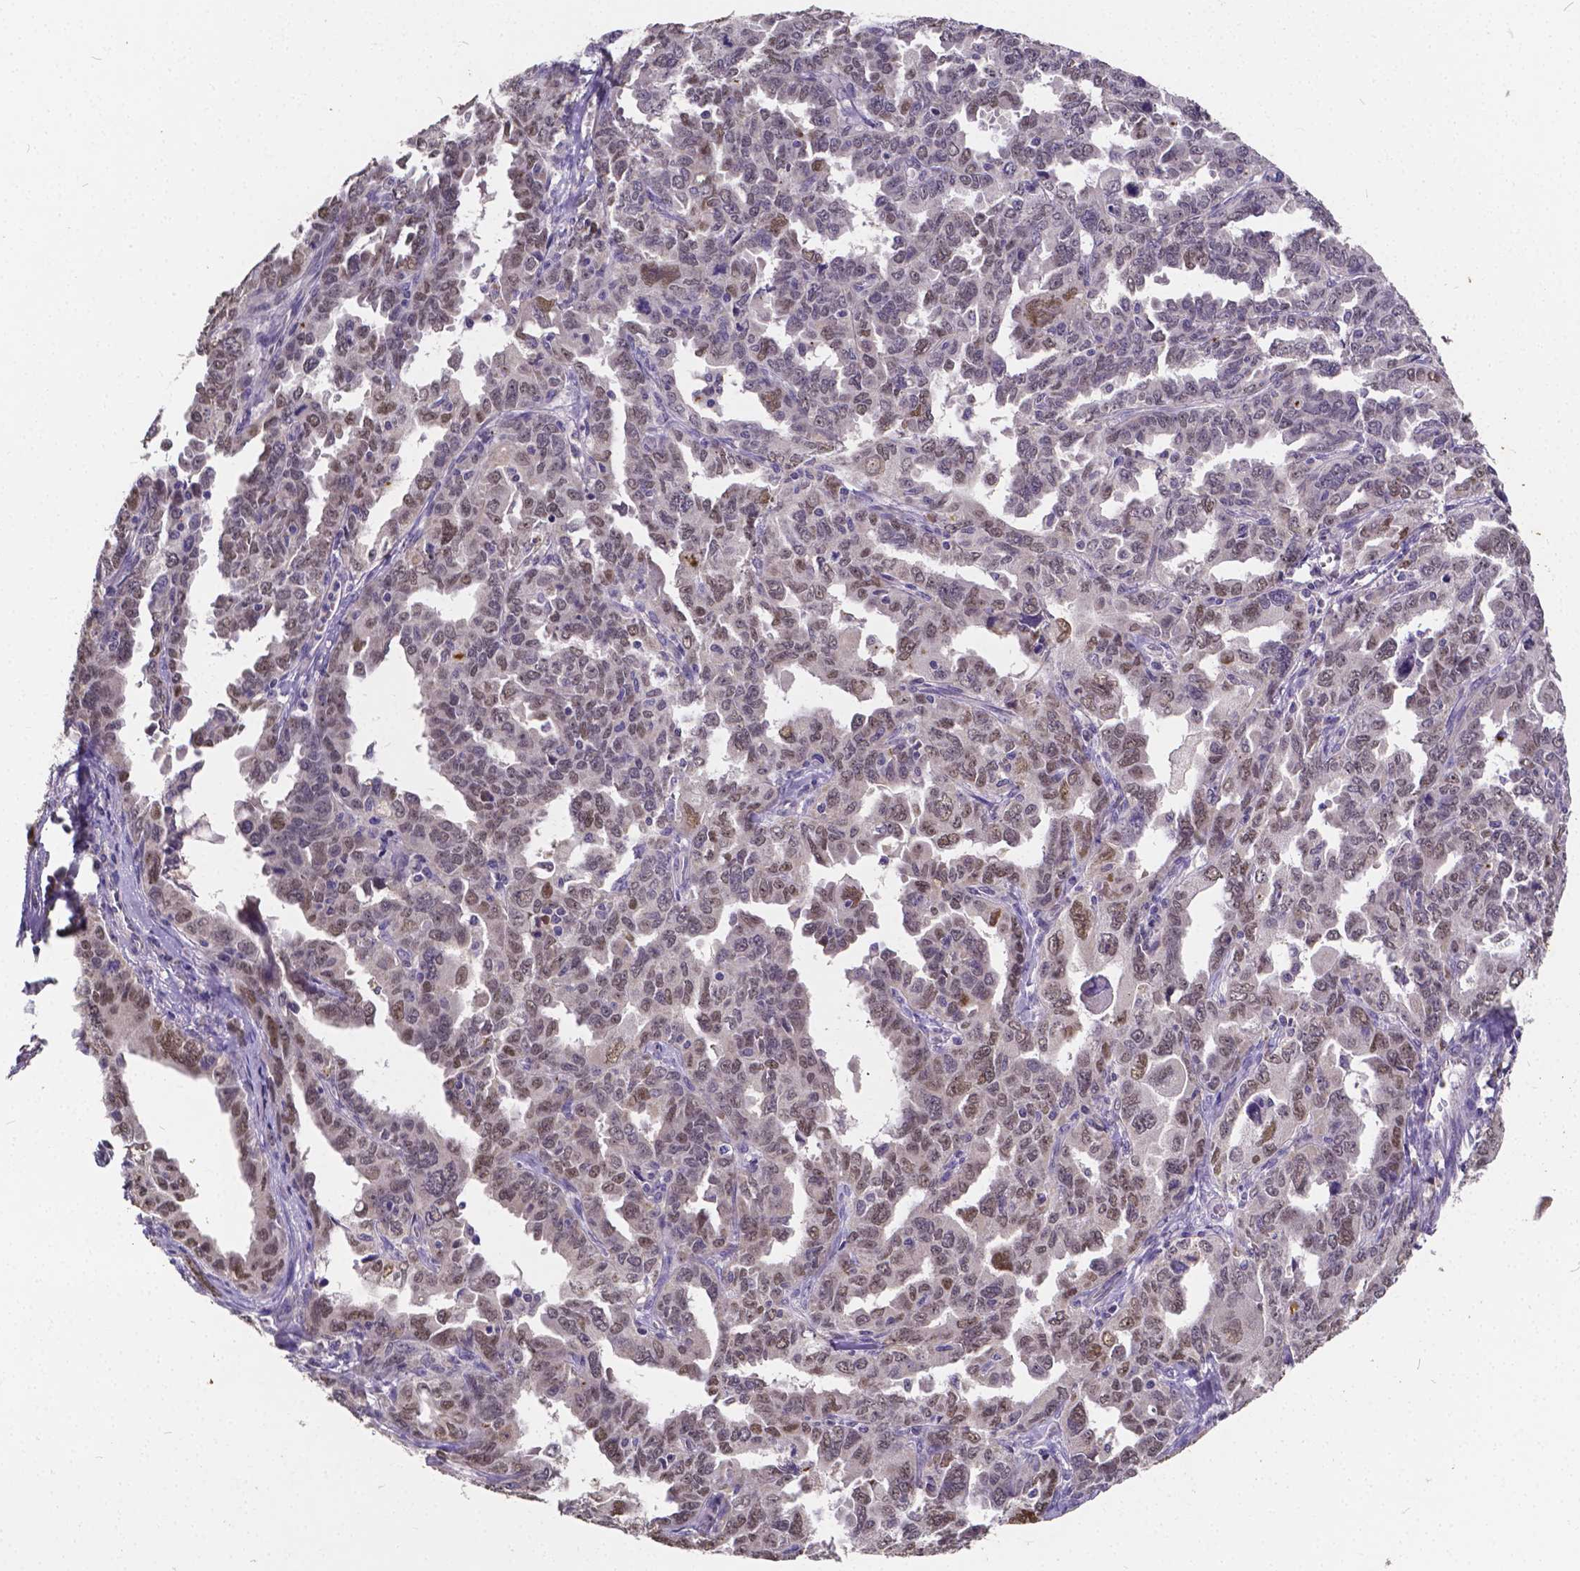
{"staining": {"intensity": "moderate", "quantity": "25%-75%", "location": "nuclear"}, "tissue": "ovarian cancer", "cell_type": "Tumor cells", "image_type": "cancer", "snomed": [{"axis": "morphology", "description": "Adenocarcinoma, NOS"}, {"axis": "morphology", "description": "Carcinoma, endometroid"}, {"axis": "topography", "description": "Ovary"}], "caption": "Protein staining of ovarian adenocarcinoma tissue reveals moderate nuclear staining in approximately 25%-75% of tumor cells.", "gene": "CTNNA2", "patient": {"sex": "female", "age": 72}}